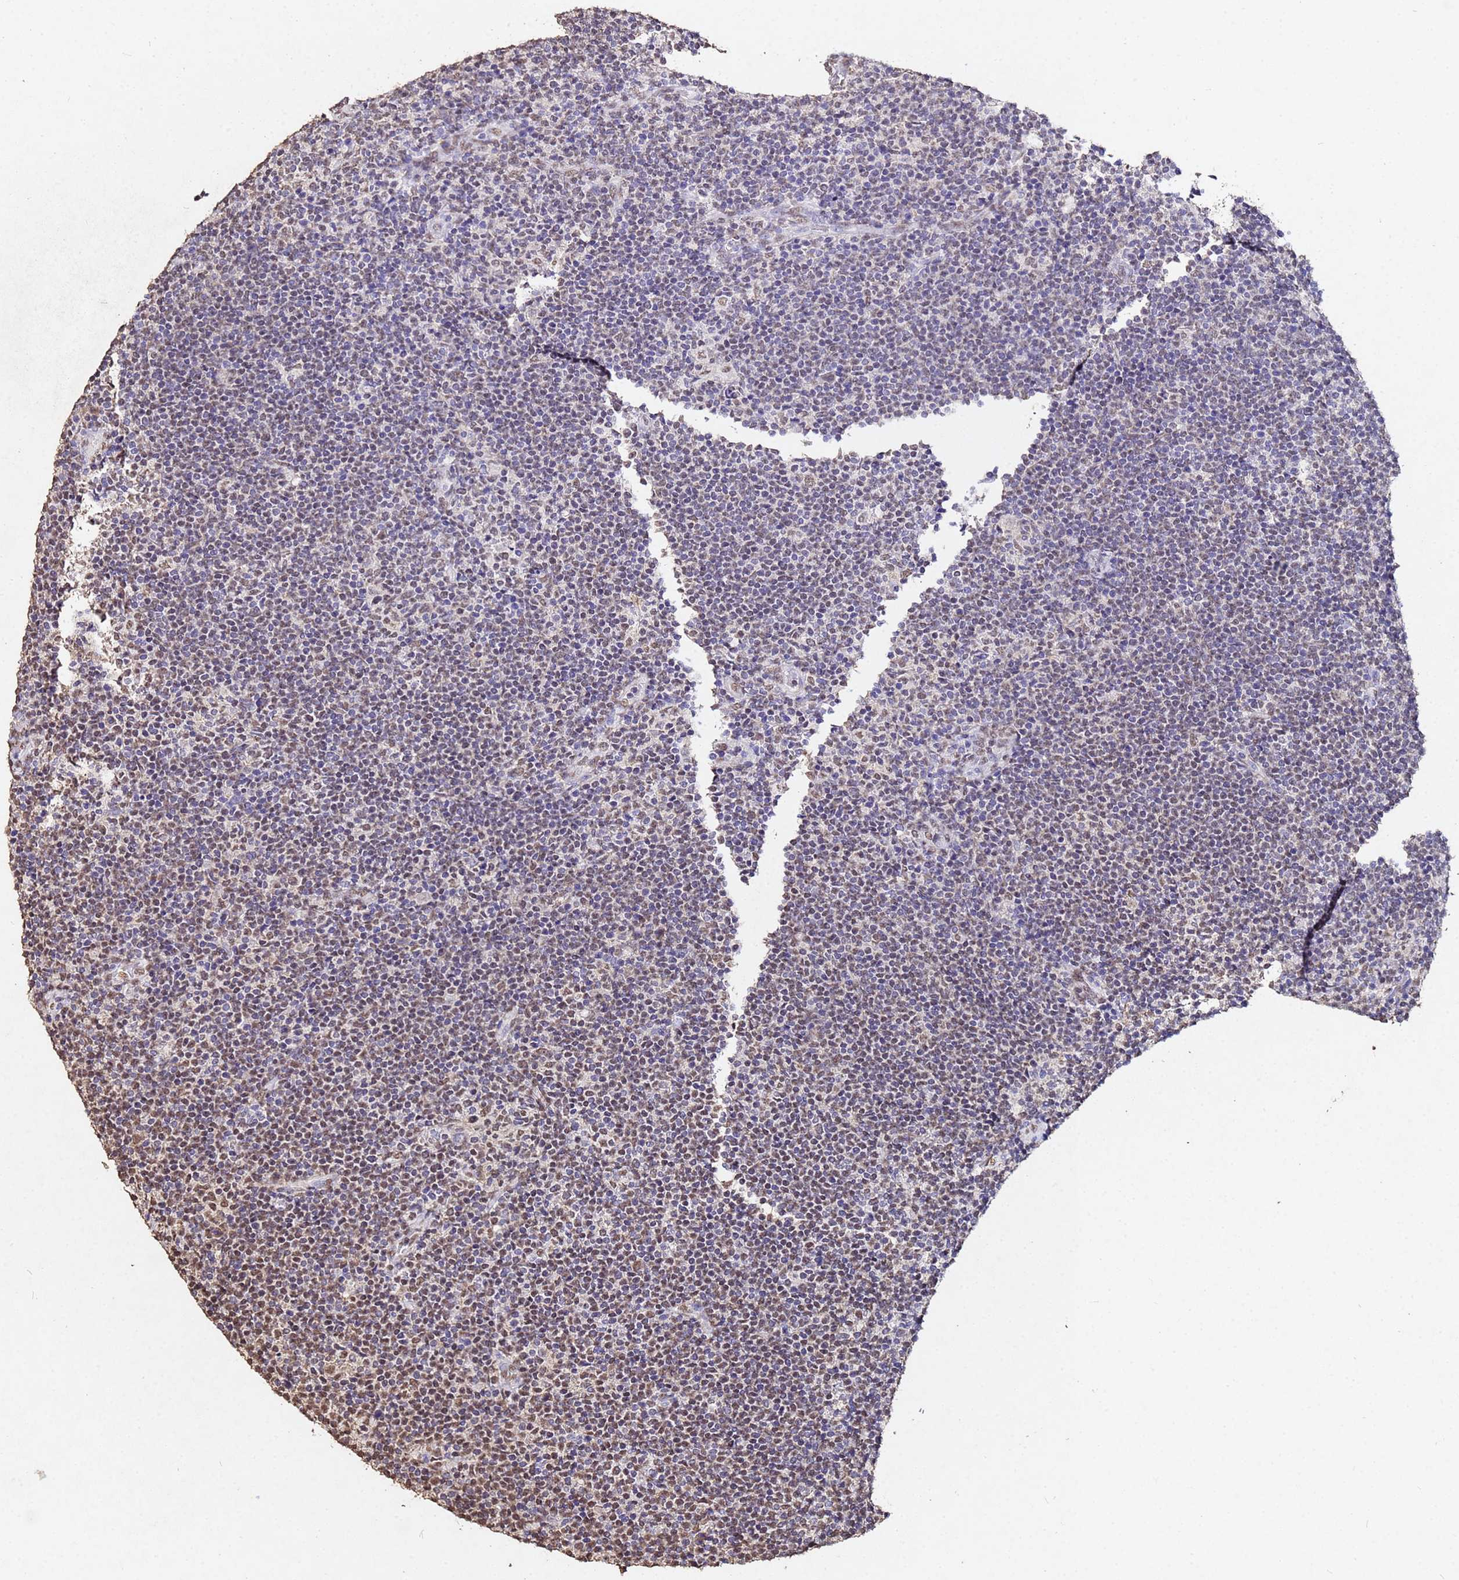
{"staining": {"intensity": "weak", "quantity": "25%-75%", "location": "nuclear"}, "tissue": "lymphoma", "cell_type": "Tumor cells", "image_type": "cancer", "snomed": [{"axis": "morphology", "description": "Hodgkin's disease, NOS"}, {"axis": "topography", "description": "Lymph node"}], "caption": "A low amount of weak nuclear positivity is seen in approximately 25%-75% of tumor cells in Hodgkin's disease tissue. The staining was performed using DAB (3,3'-diaminobenzidine) to visualize the protein expression in brown, while the nuclei were stained in blue with hematoxylin (Magnification: 20x).", "gene": "MYOCD", "patient": {"sex": "female", "age": 57}}